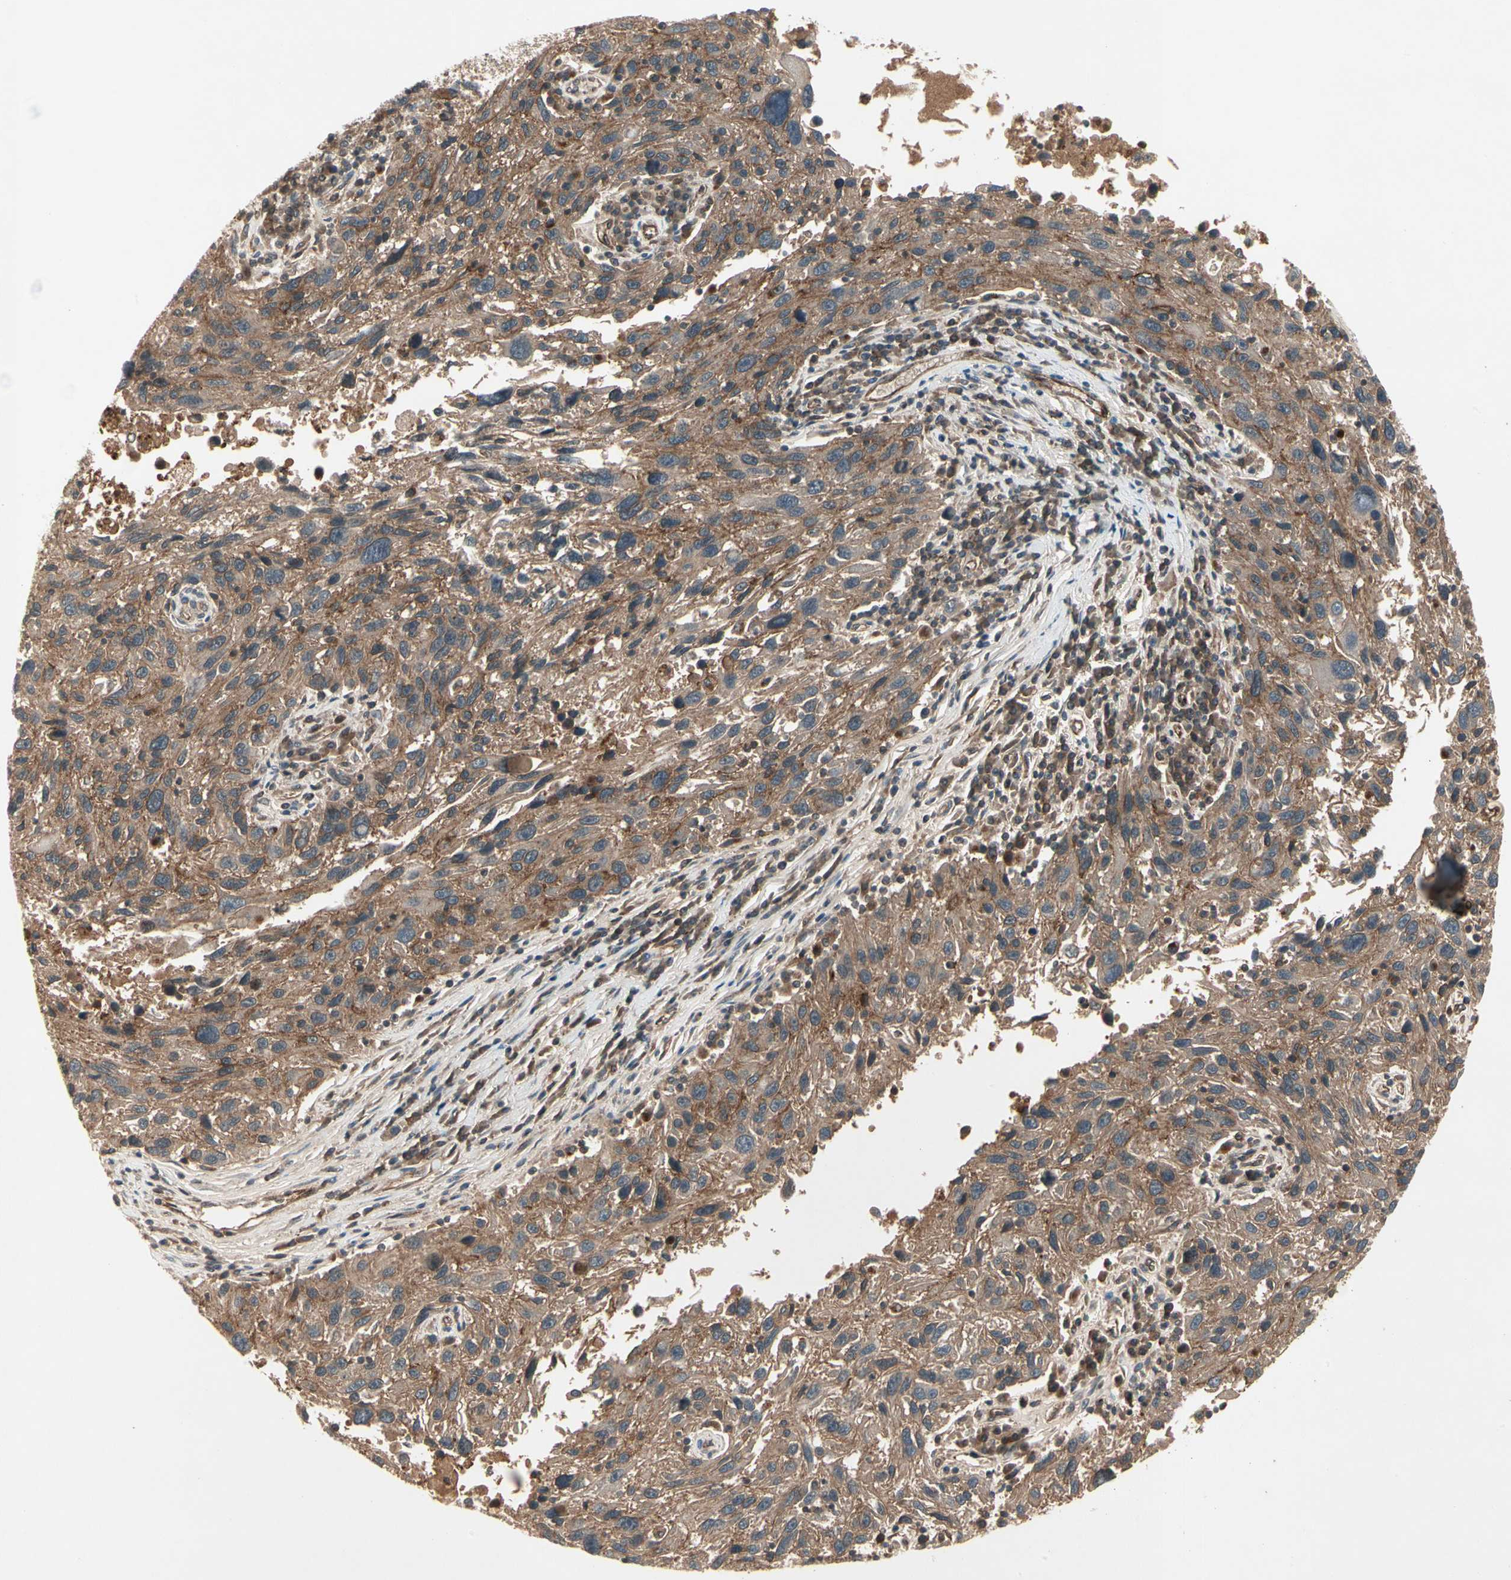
{"staining": {"intensity": "moderate", "quantity": ">75%", "location": "cytoplasmic/membranous"}, "tissue": "melanoma", "cell_type": "Tumor cells", "image_type": "cancer", "snomed": [{"axis": "morphology", "description": "Malignant melanoma, NOS"}, {"axis": "topography", "description": "Skin"}], "caption": "Protein expression analysis of human melanoma reveals moderate cytoplasmic/membranous positivity in approximately >75% of tumor cells.", "gene": "FLOT1", "patient": {"sex": "male", "age": 53}}